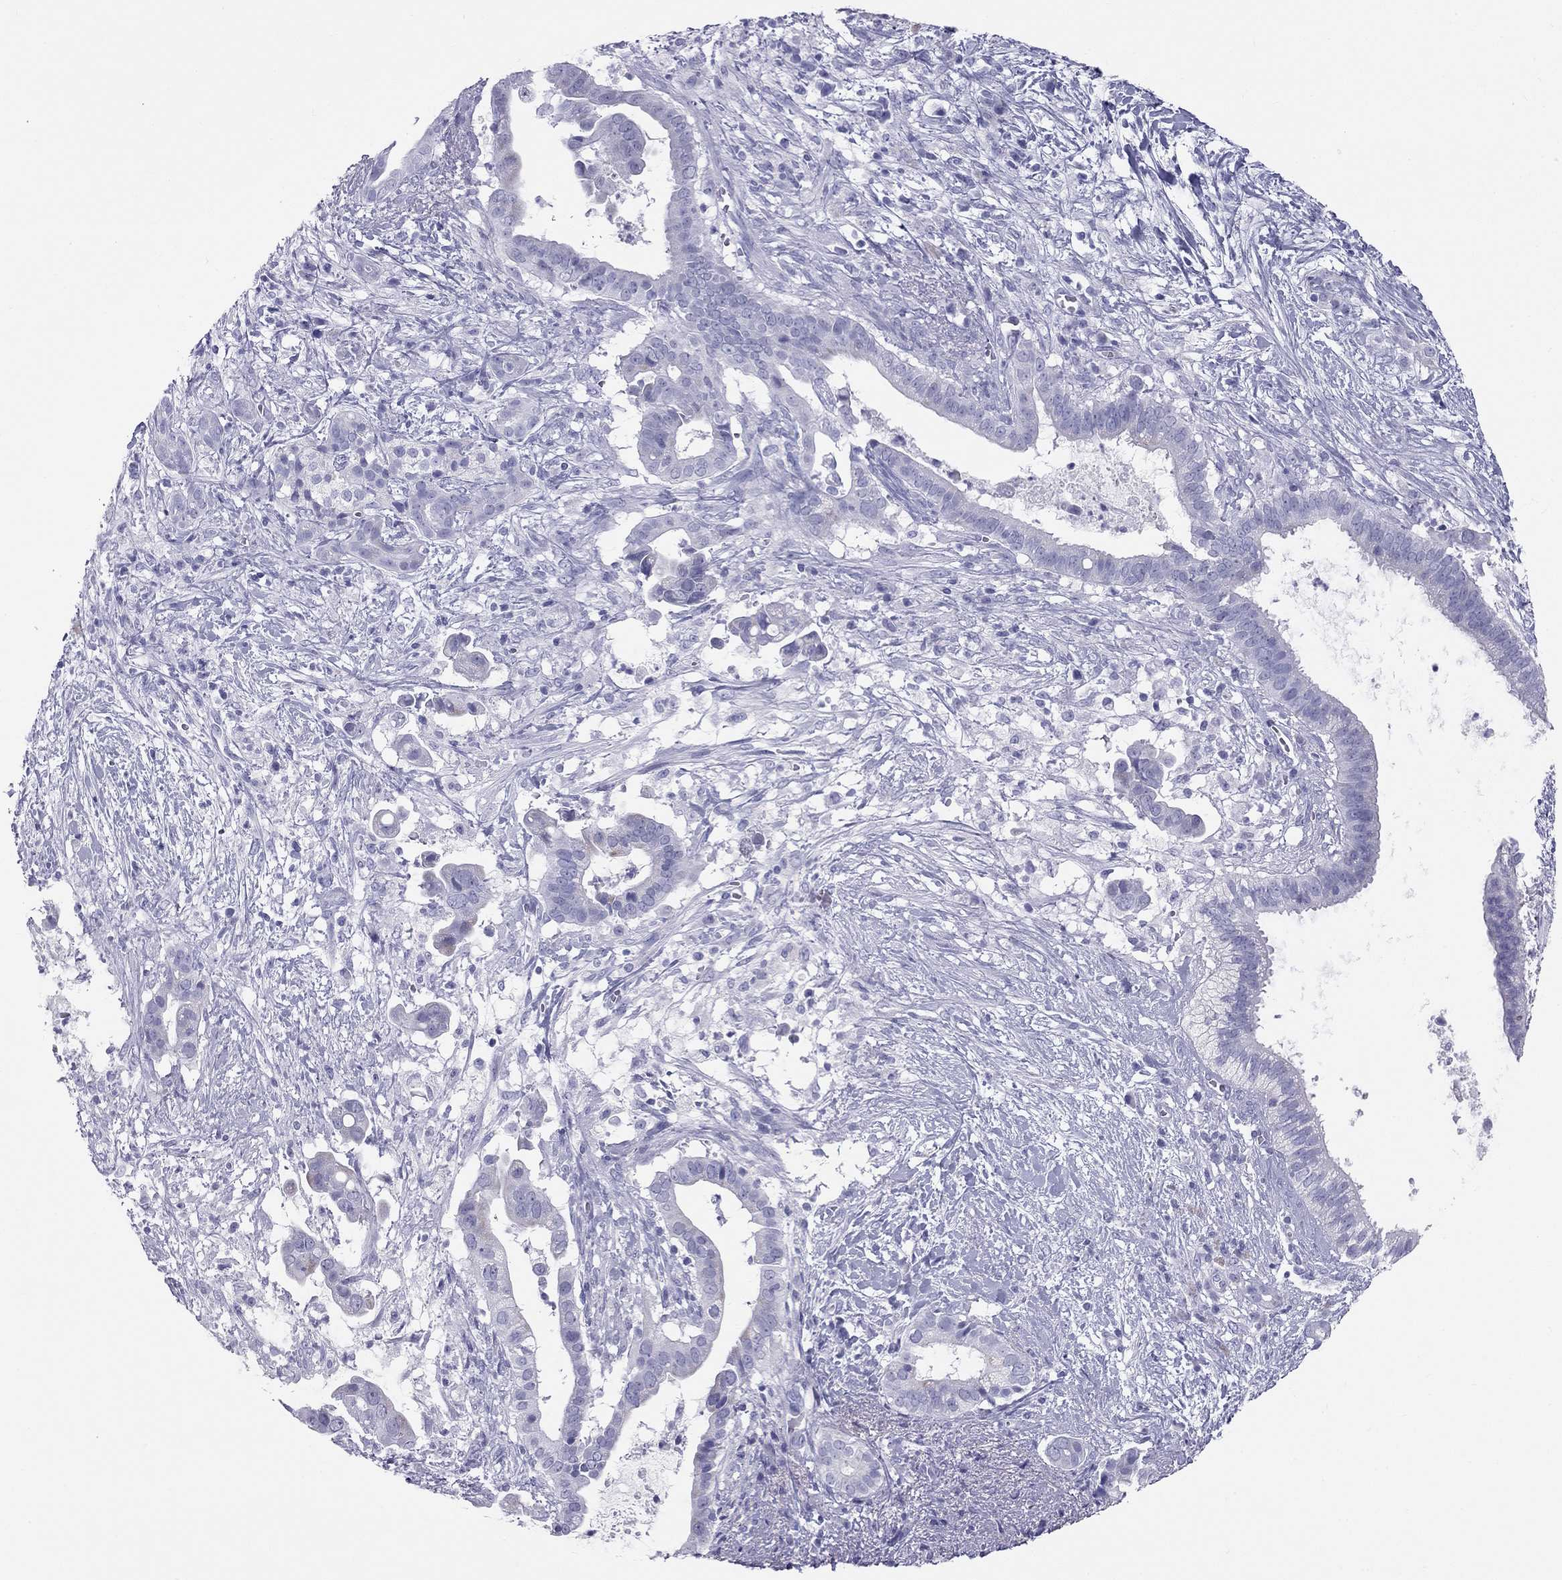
{"staining": {"intensity": "negative", "quantity": "none", "location": "none"}, "tissue": "pancreatic cancer", "cell_type": "Tumor cells", "image_type": "cancer", "snomed": [{"axis": "morphology", "description": "Adenocarcinoma, NOS"}, {"axis": "topography", "description": "Pancreas"}], "caption": "Tumor cells are negative for brown protein staining in pancreatic adenocarcinoma.", "gene": "TRPM3", "patient": {"sex": "male", "age": 61}}